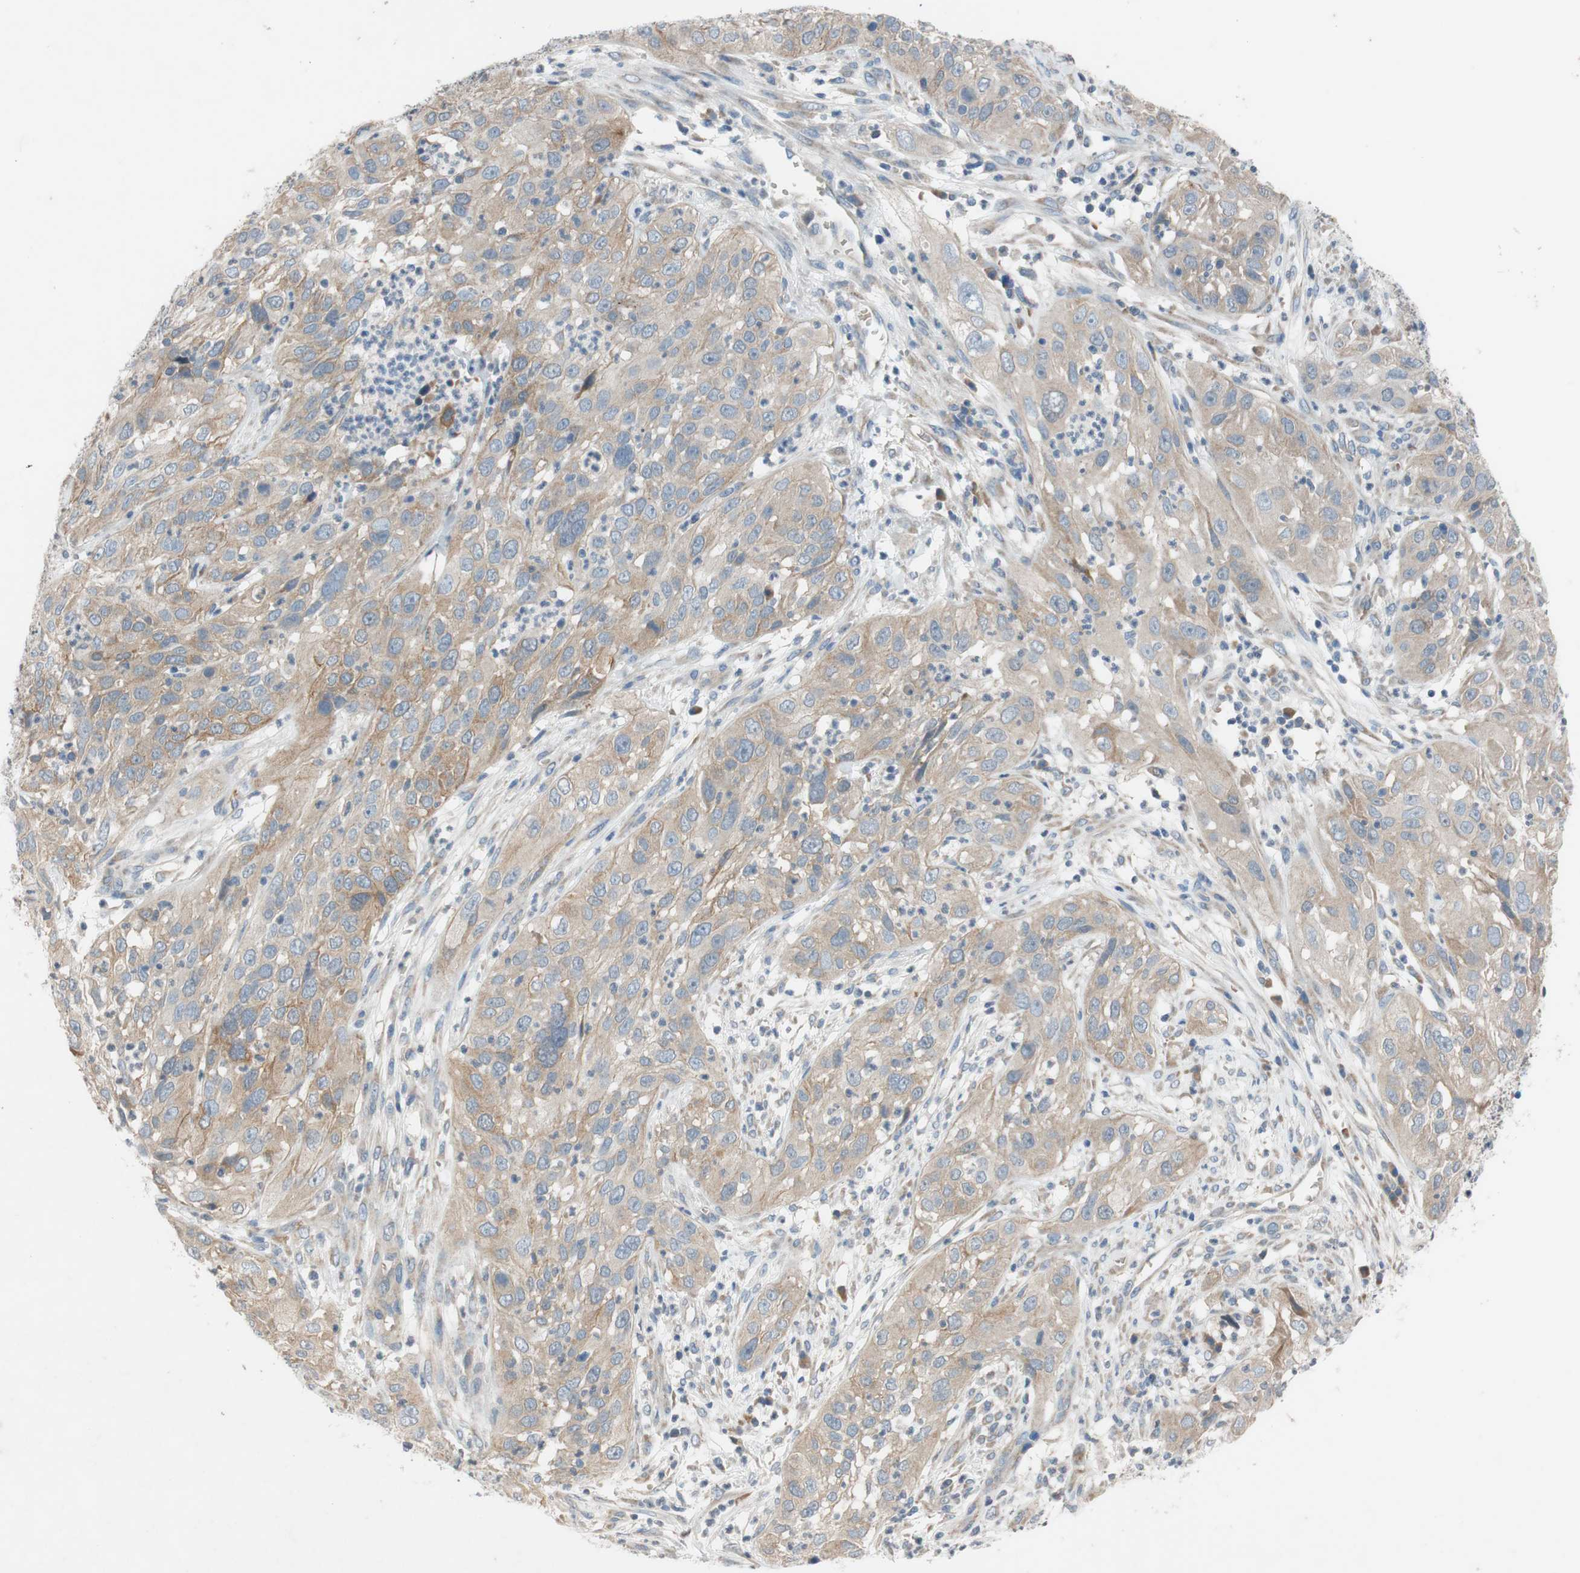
{"staining": {"intensity": "weak", "quantity": ">75%", "location": "cytoplasmic/membranous"}, "tissue": "cervical cancer", "cell_type": "Tumor cells", "image_type": "cancer", "snomed": [{"axis": "morphology", "description": "Squamous cell carcinoma, NOS"}, {"axis": "topography", "description": "Cervix"}], "caption": "Protein staining of cervical squamous cell carcinoma tissue exhibits weak cytoplasmic/membranous expression in approximately >75% of tumor cells. (DAB IHC, brown staining for protein, blue staining for nuclei).", "gene": "ADD2", "patient": {"sex": "female", "age": 32}}